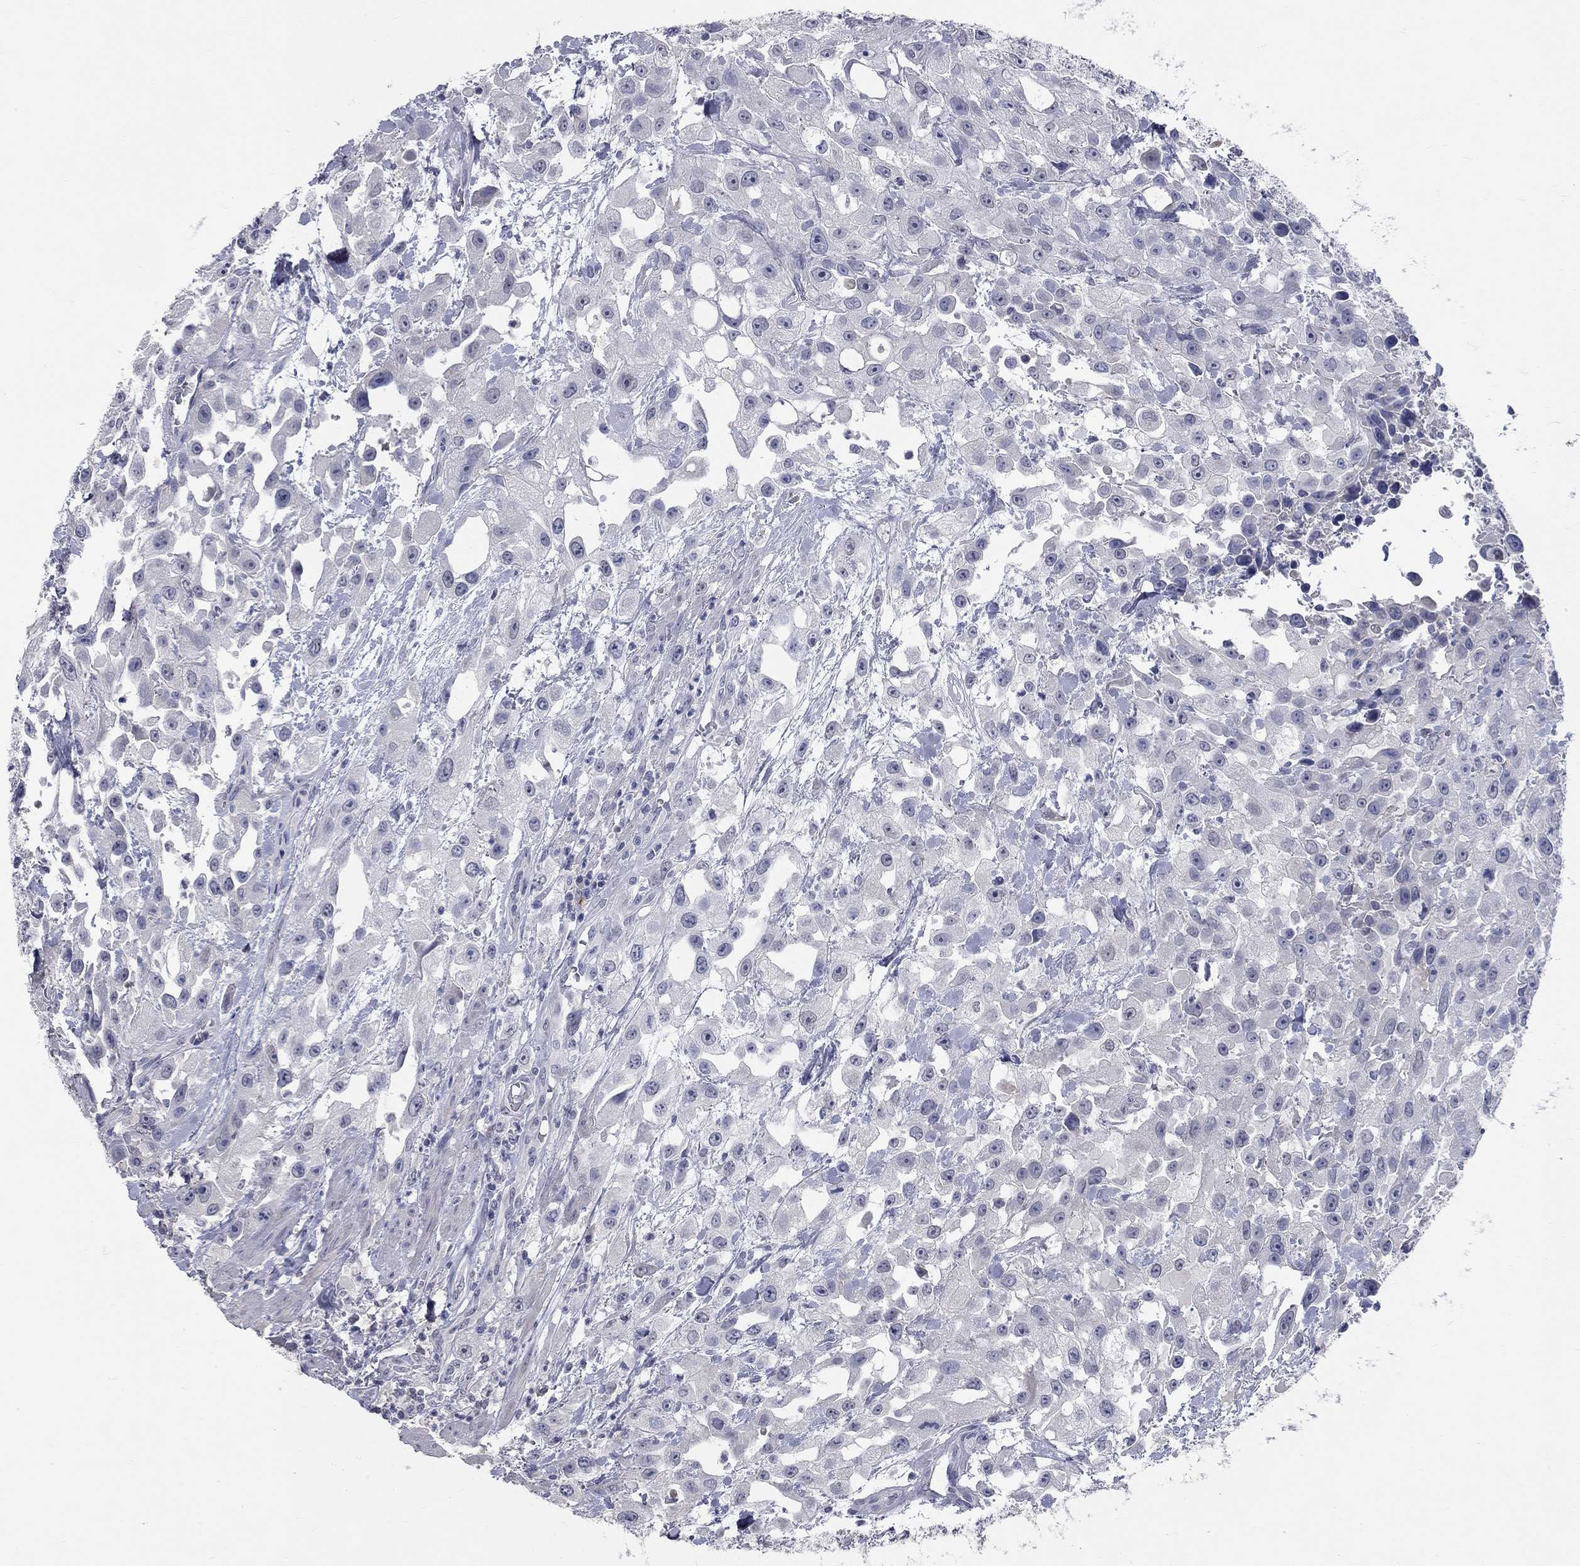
{"staining": {"intensity": "negative", "quantity": "none", "location": "none"}, "tissue": "urothelial cancer", "cell_type": "Tumor cells", "image_type": "cancer", "snomed": [{"axis": "morphology", "description": "Urothelial carcinoma, High grade"}, {"axis": "topography", "description": "Urinary bladder"}], "caption": "Tumor cells are negative for protein expression in human urothelial cancer. (Immunohistochemistry, brightfield microscopy, high magnification).", "gene": "SYT12", "patient": {"sex": "male", "age": 79}}